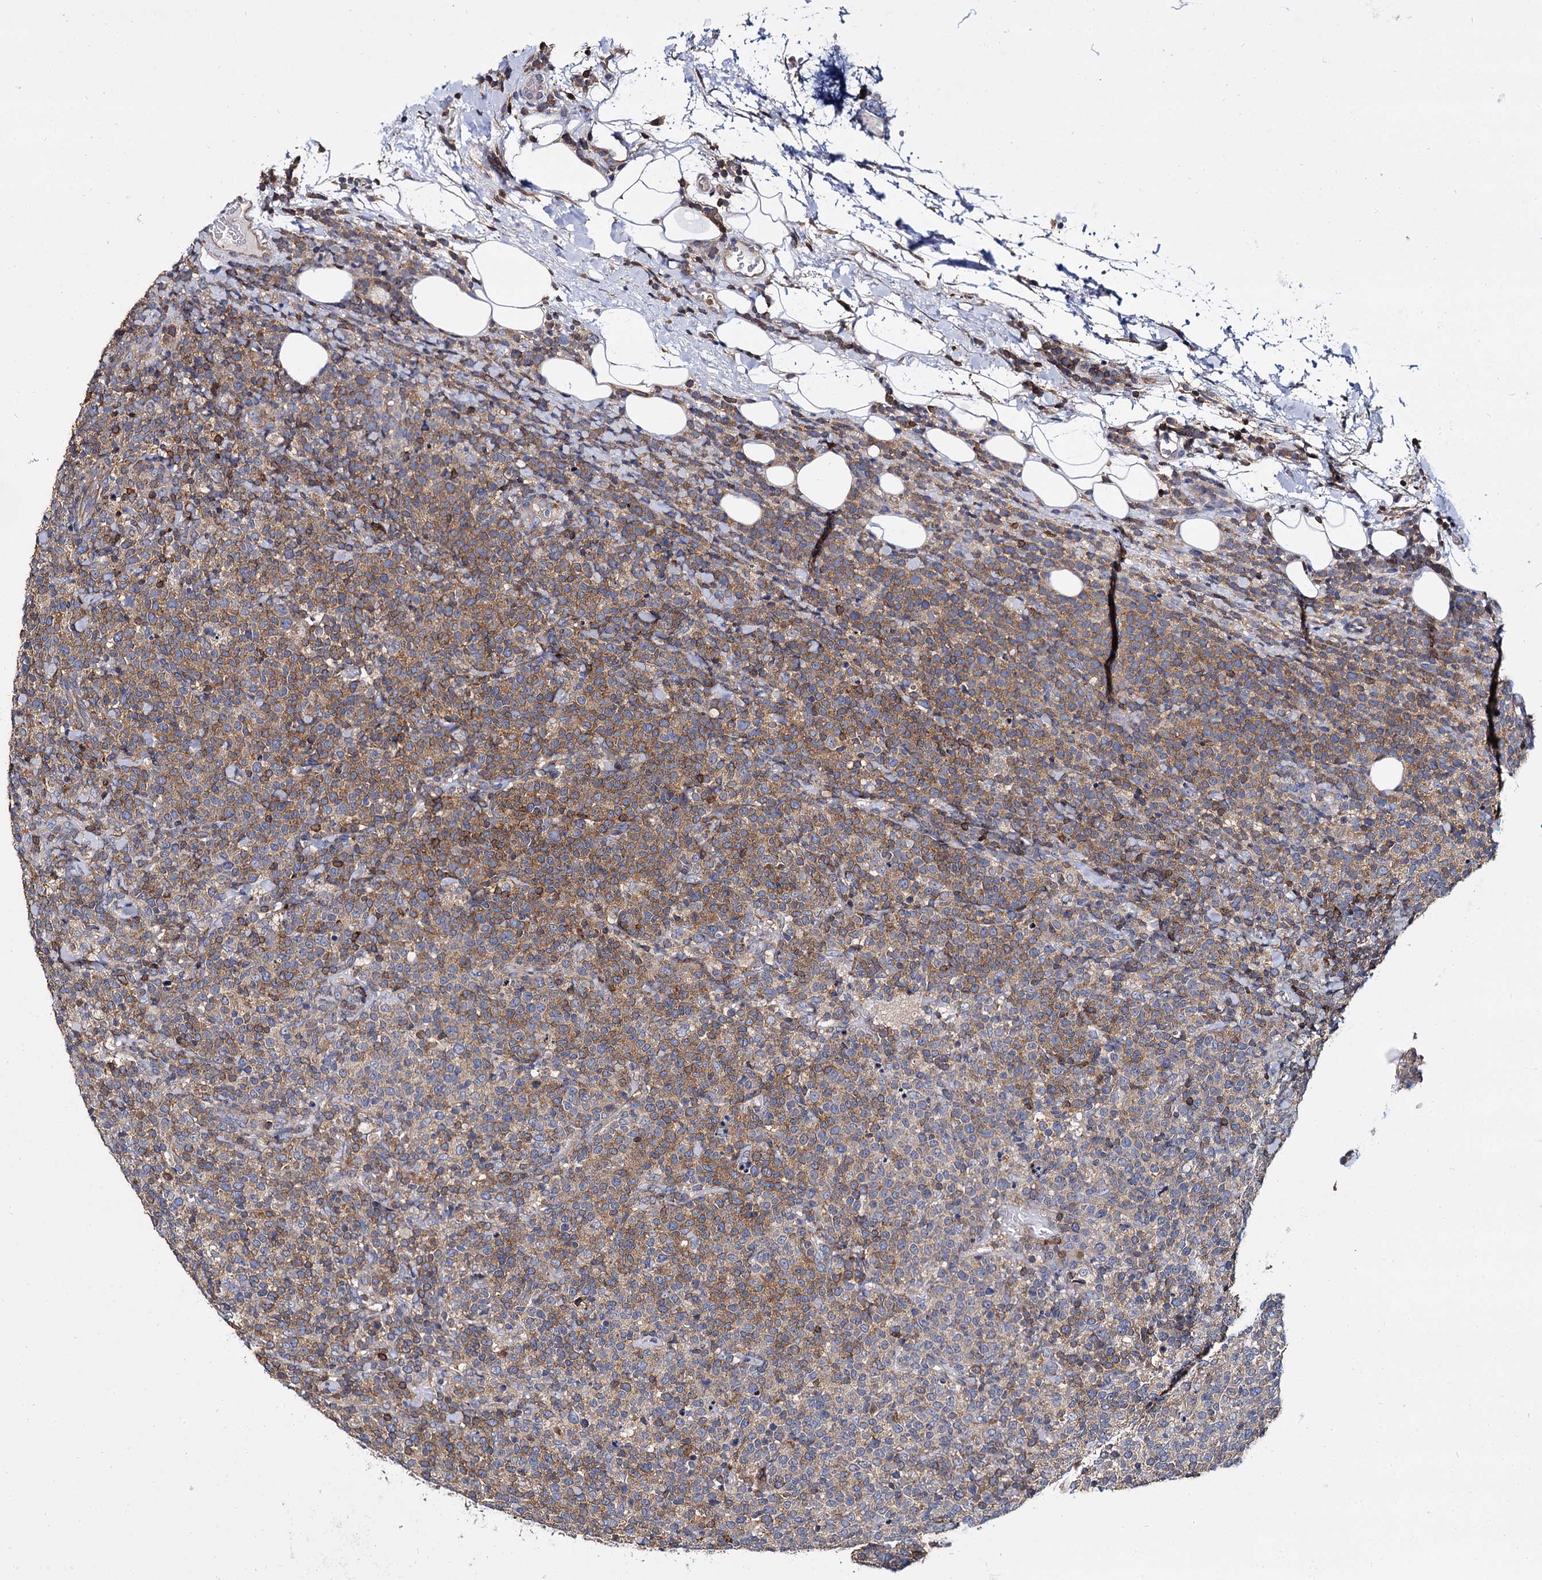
{"staining": {"intensity": "moderate", "quantity": ">75%", "location": "cytoplasmic/membranous"}, "tissue": "lymphoma", "cell_type": "Tumor cells", "image_type": "cancer", "snomed": [{"axis": "morphology", "description": "Malignant lymphoma, non-Hodgkin's type, High grade"}, {"axis": "topography", "description": "Lymph node"}], "caption": "This is a micrograph of immunohistochemistry (IHC) staining of malignant lymphoma, non-Hodgkin's type (high-grade), which shows moderate expression in the cytoplasmic/membranous of tumor cells.", "gene": "ANKRD13A", "patient": {"sex": "male", "age": 61}}